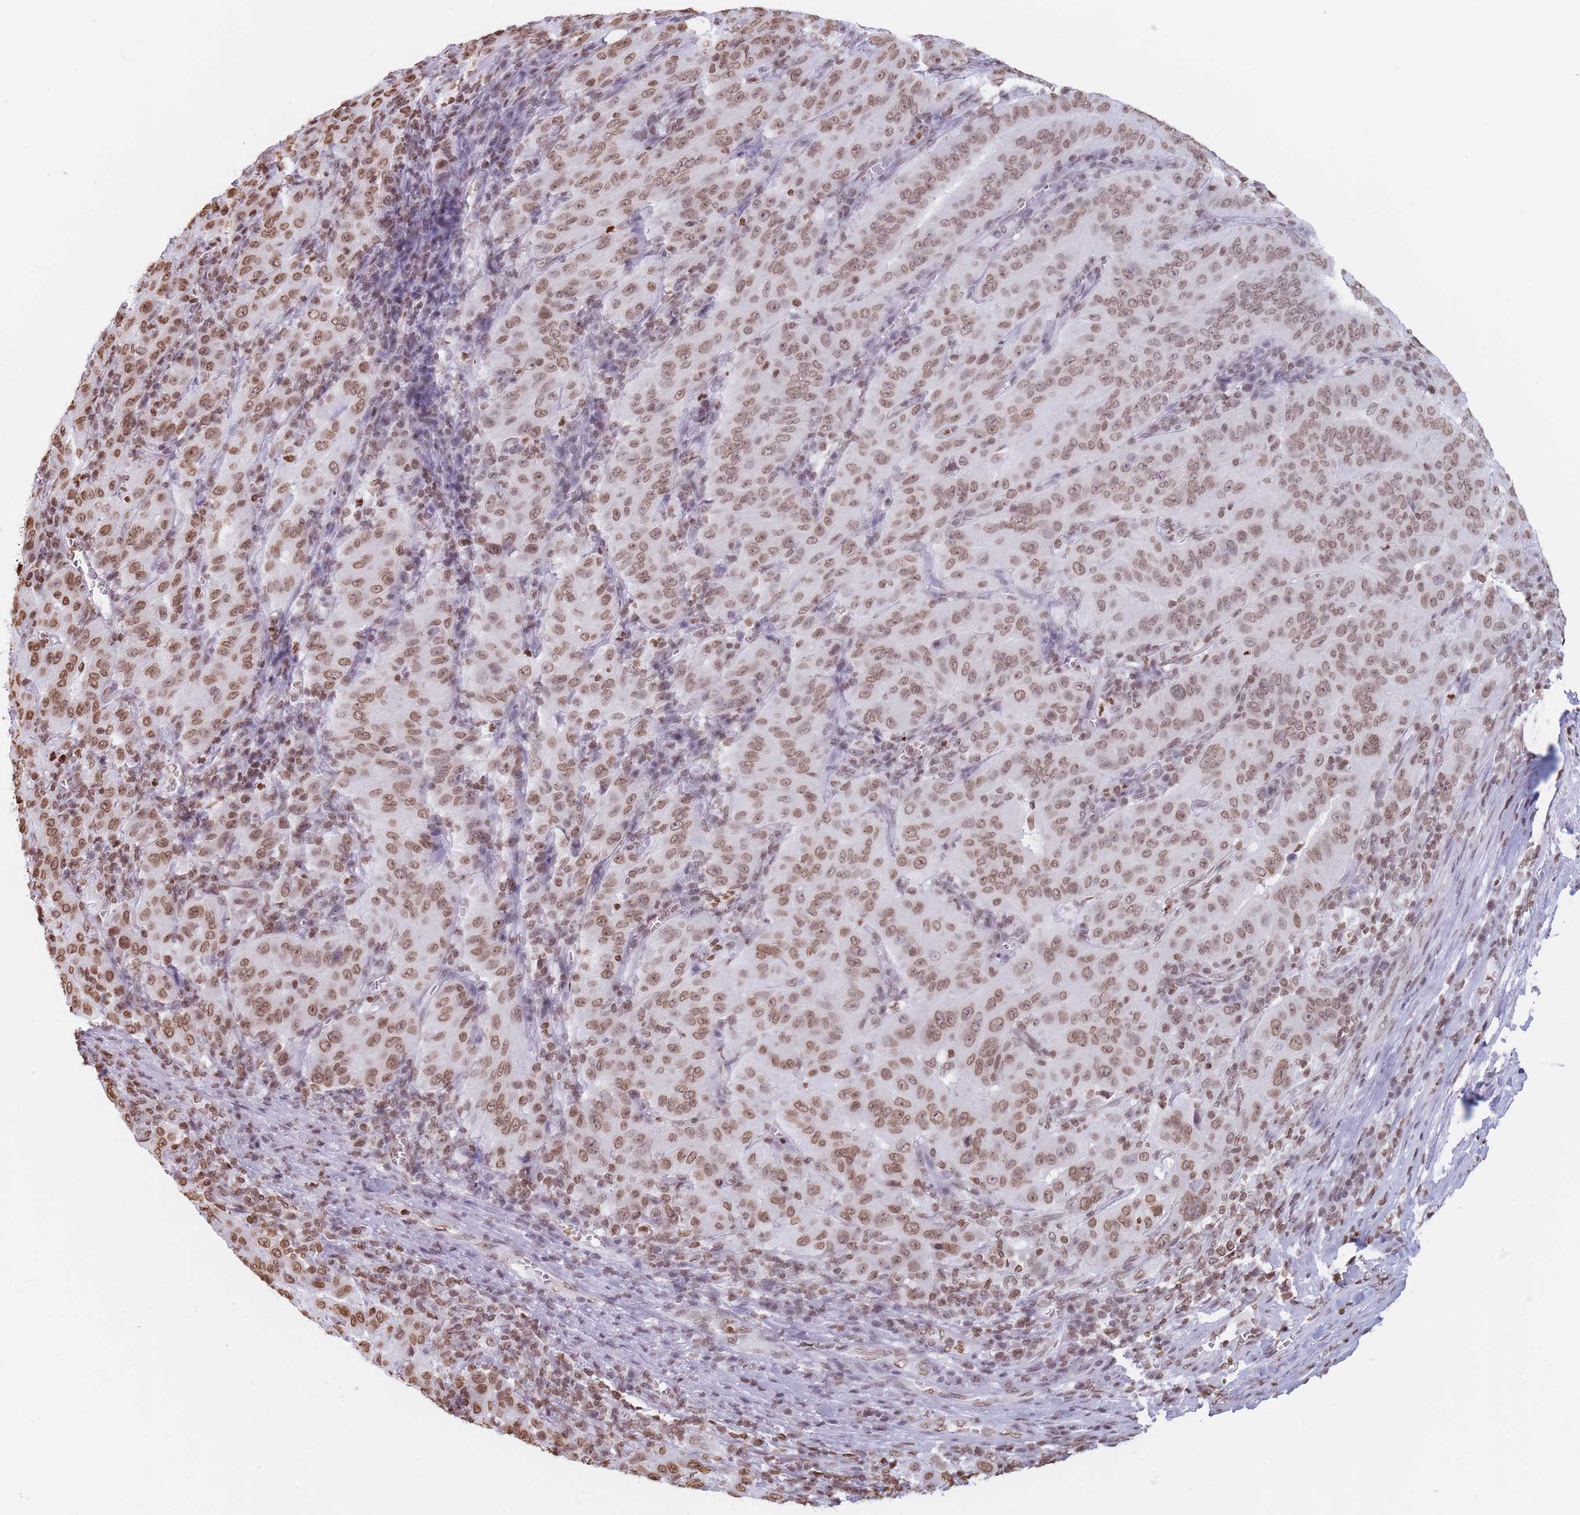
{"staining": {"intensity": "moderate", "quantity": ">75%", "location": "nuclear"}, "tissue": "pancreatic cancer", "cell_type": "Tumor cells", "image_type": "cancer", "snomed": [{"axis": "morphology", "description": "Adenocarcinoma, NOS"}, {"axis": "topography", "description": "Pancreas"}], "caption": "IHC micrograph of neoplastic tissue: human pancreatic adenocarcinoma stained using IHC demonstrates medium levels of moderate protein expression localized specifically in the nuclear of tumor cells, appearing as a nuclear brown color.", "gene": "RYK", "patient": {"sex": "male", "age": 63}}